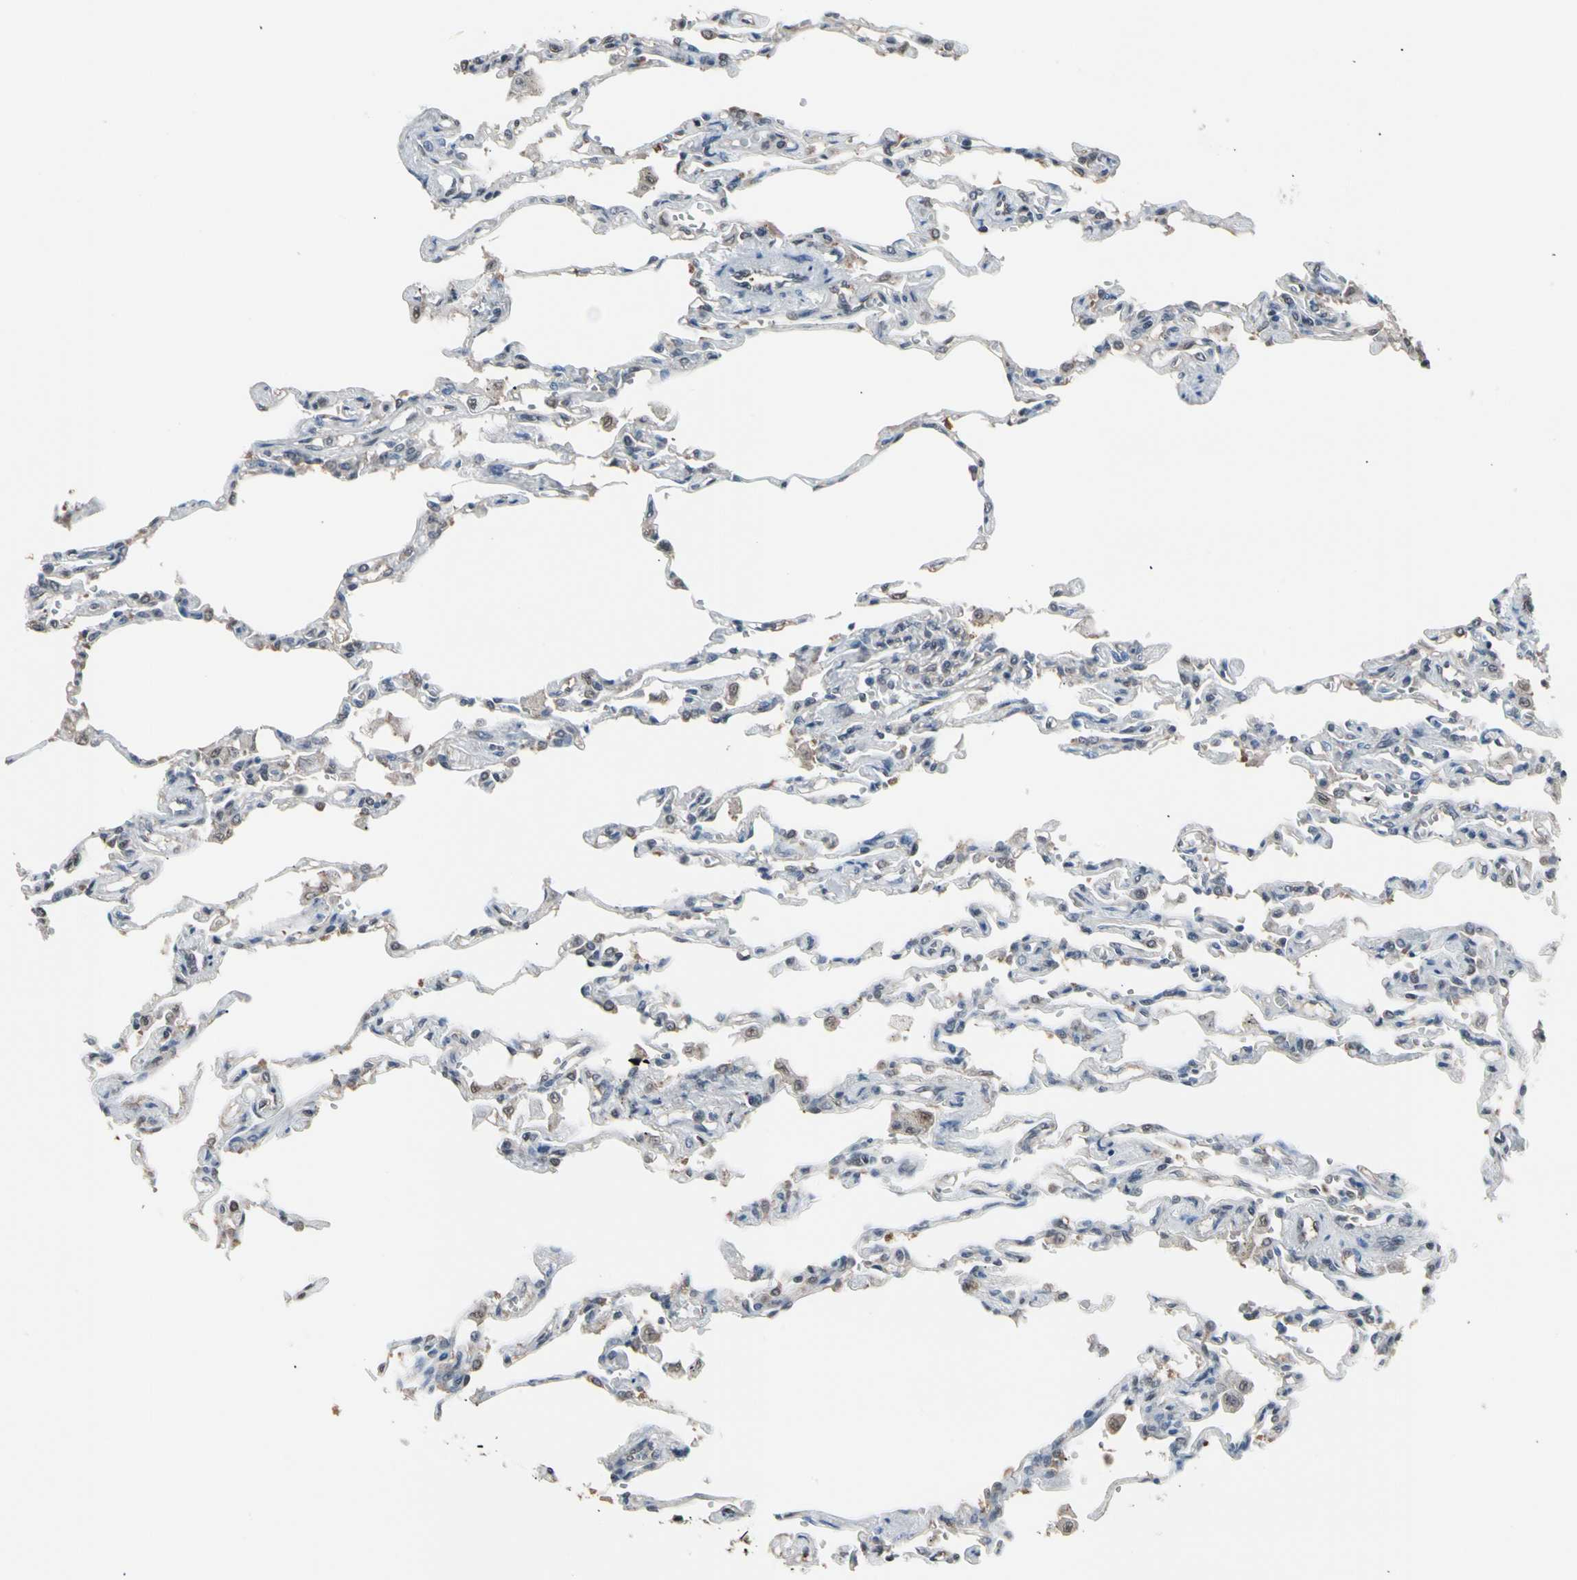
{"staining": {"intensity": "weak", "quantity": "25%-75%", "location": "cytoplasmic/membranous"}, "tissue": "lung", "cell_type": "Alveolar cells", "image_type": "normal", "snomed": [{"axis": "morphology", "description": "Normal tissue, NOS"}, {"axis": "topography", "description": "Lung"}], "caption": "Immunohistochemistry (IHC) of unremarkable lung shows low levels of weak cytoplasmic/membranous expression in approximately 25%-75% of alveolar cells.", "gene": "ENSG00000256646", "patient": {"sex": "male", "age": 21}}